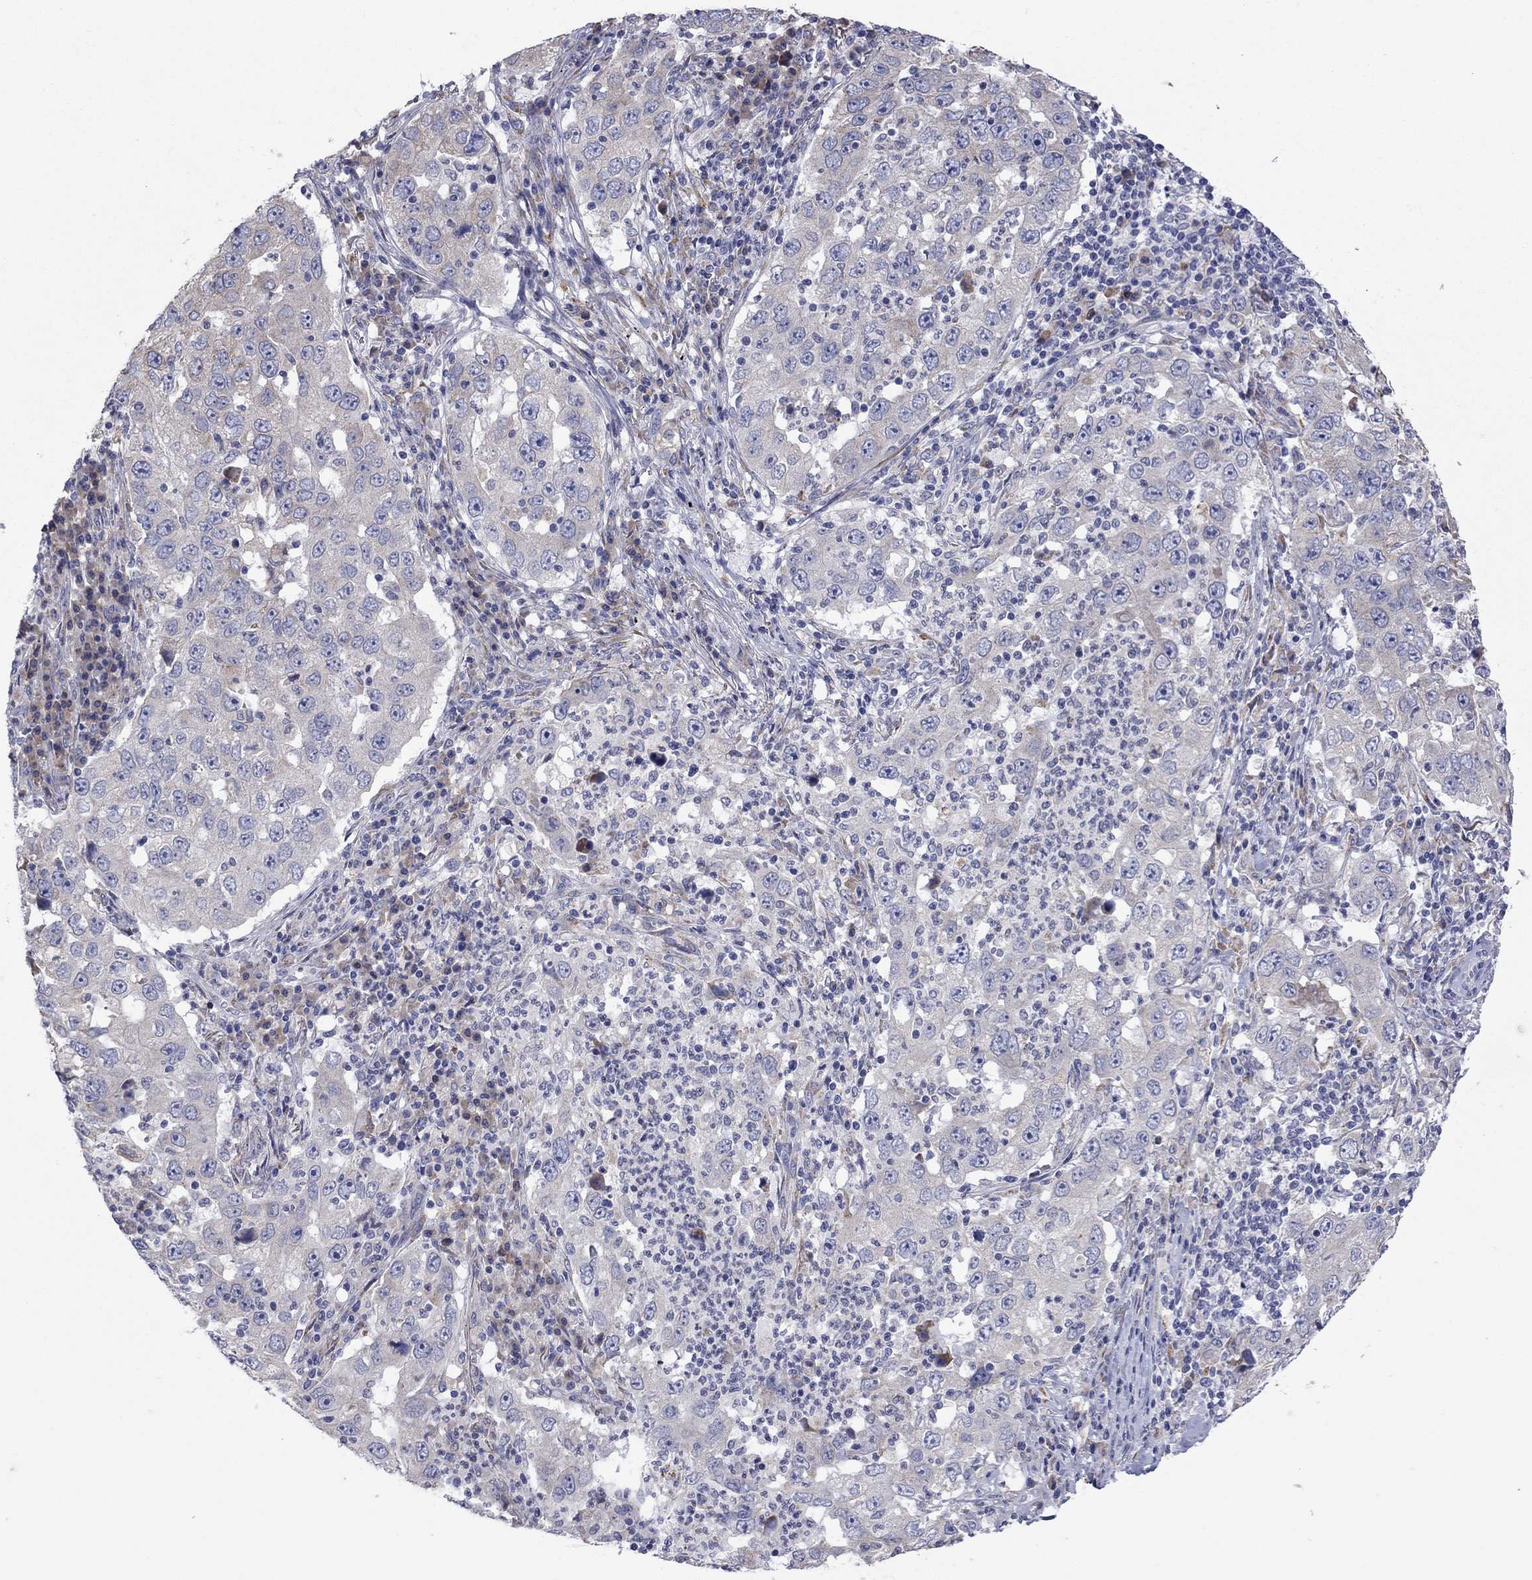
{"staining": {"intensity": "negative", "quantity": "none", "location": "none"}, "tissue": "lung cancer", "cell_type": "Tumor cells", "image_type": "cancer", "snomed": [{"axis": "morphology", "description": "Adenocarcinoma, NOS"}, {"axis": "topography", "description": "Lung"}], "caption": "Tumor cells are negative for brown protein staining in lung cancer.", "gene": "TMPRSS11A", "patient": {"sex": "male", "age": 73}}